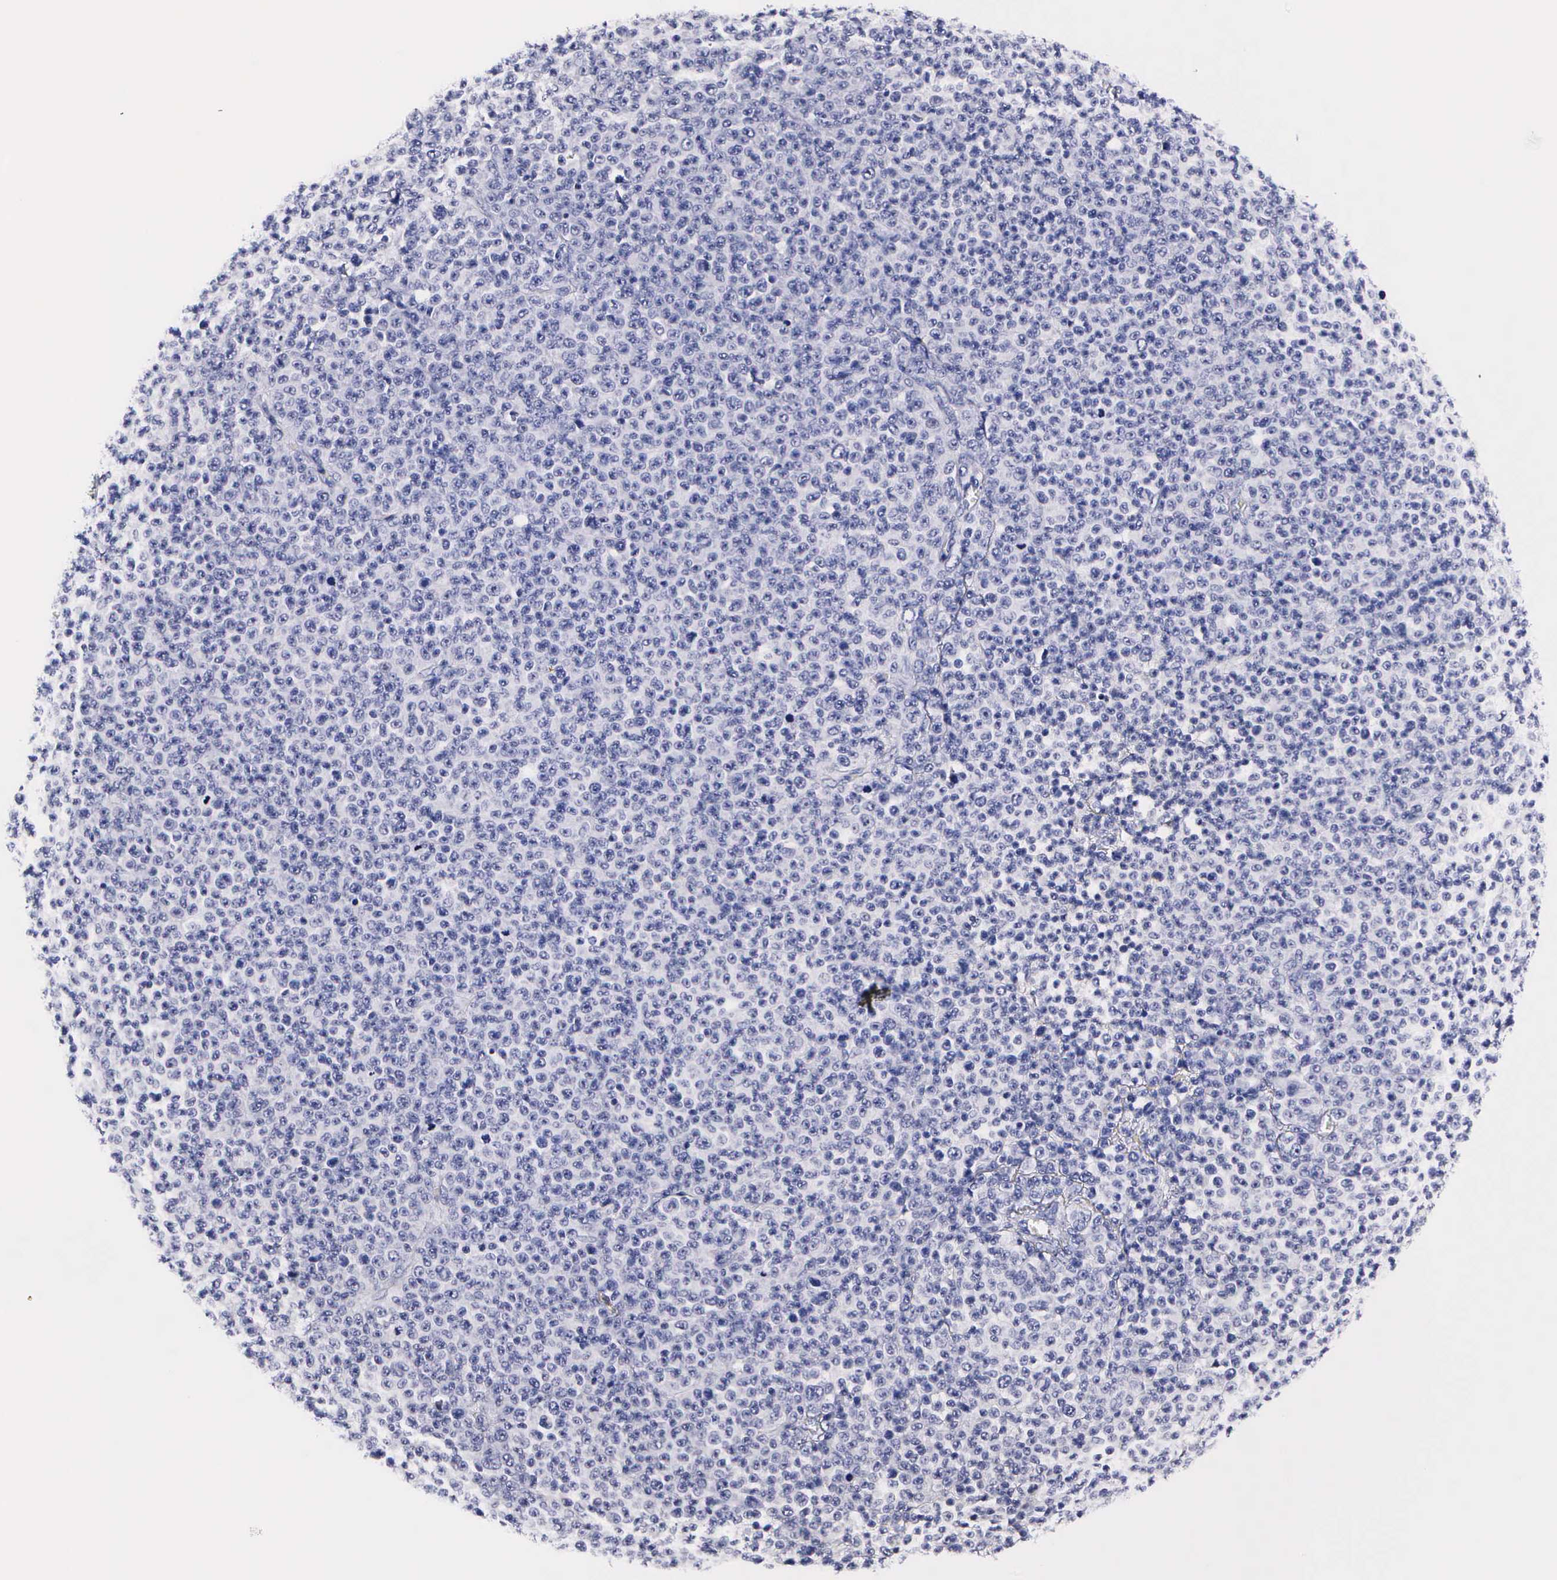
{"staining": {"intensity": "negative", "quantity": "none", "location": "none"}, "tissue": "melanoma", "cell_type": "Tumor cells", "image_type": "cancer", "snomed": [{"axis": "morphology", "description": "Malignant melanoma, Metastatic site"}, {"axis": "topography", "description": "Skin"}], "caption": "Protein analysis of melanoma reveals no significant expression in tumor cells.", "gene": "RNASE6", "patient": {"sex": "male", "age": 32}}